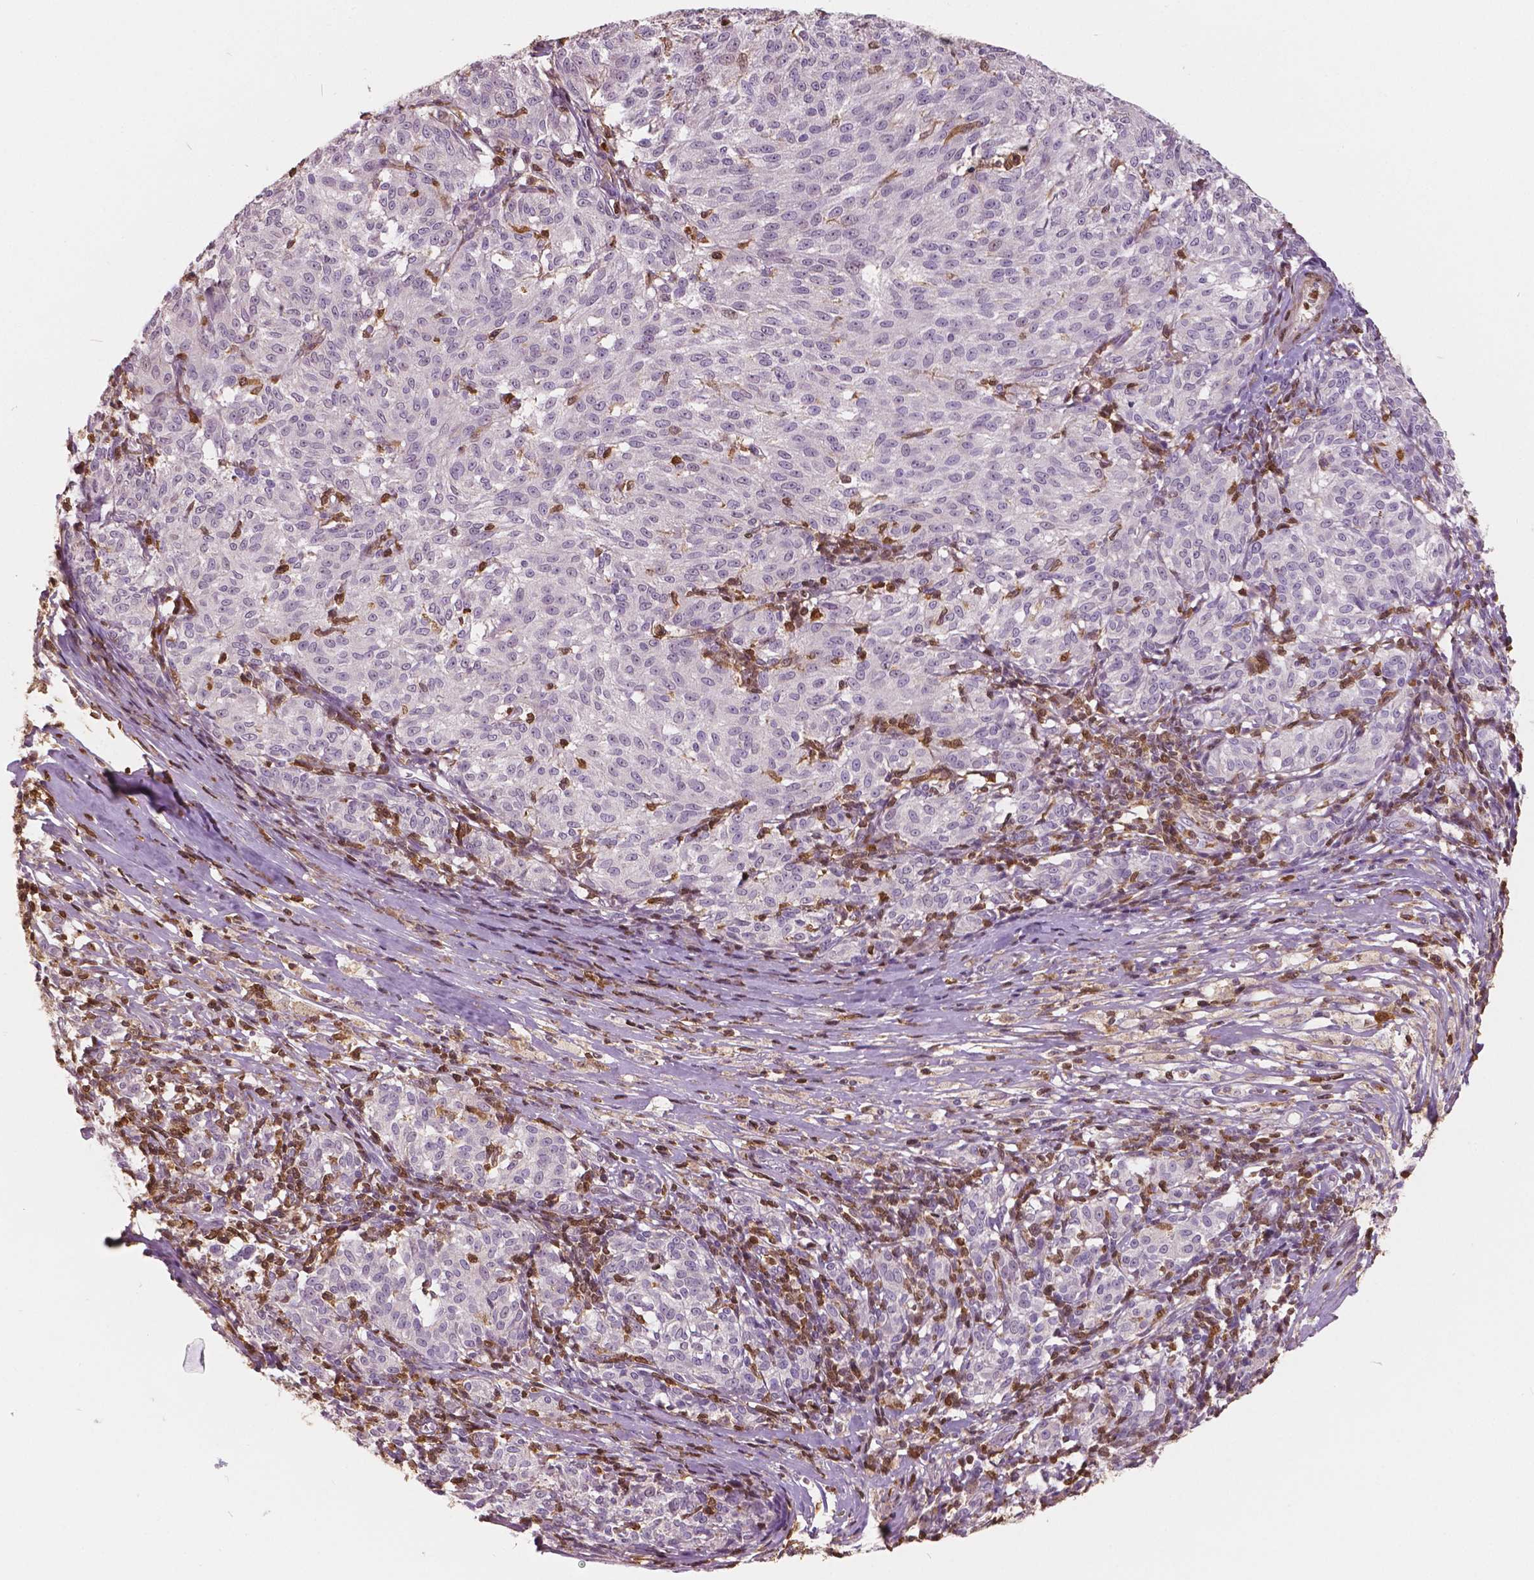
{"staining": {"intensity": "negative", "quantity": "none", "location": "none"}, "tissue": "melanoma", "cell_type": "Tumor cells", "image_type": "cancer", "snomed": [{"axis": "morphology", "description": "Malignant melanoma, NOS"}, {"axis": "topography", "description": "Skin"}], "caption": "Melanoma was stained to show a protein in brown. There is no significant staining in tumor cells.", "gene": "S100A4", "patient": {"sex": "female", "age": 72}}